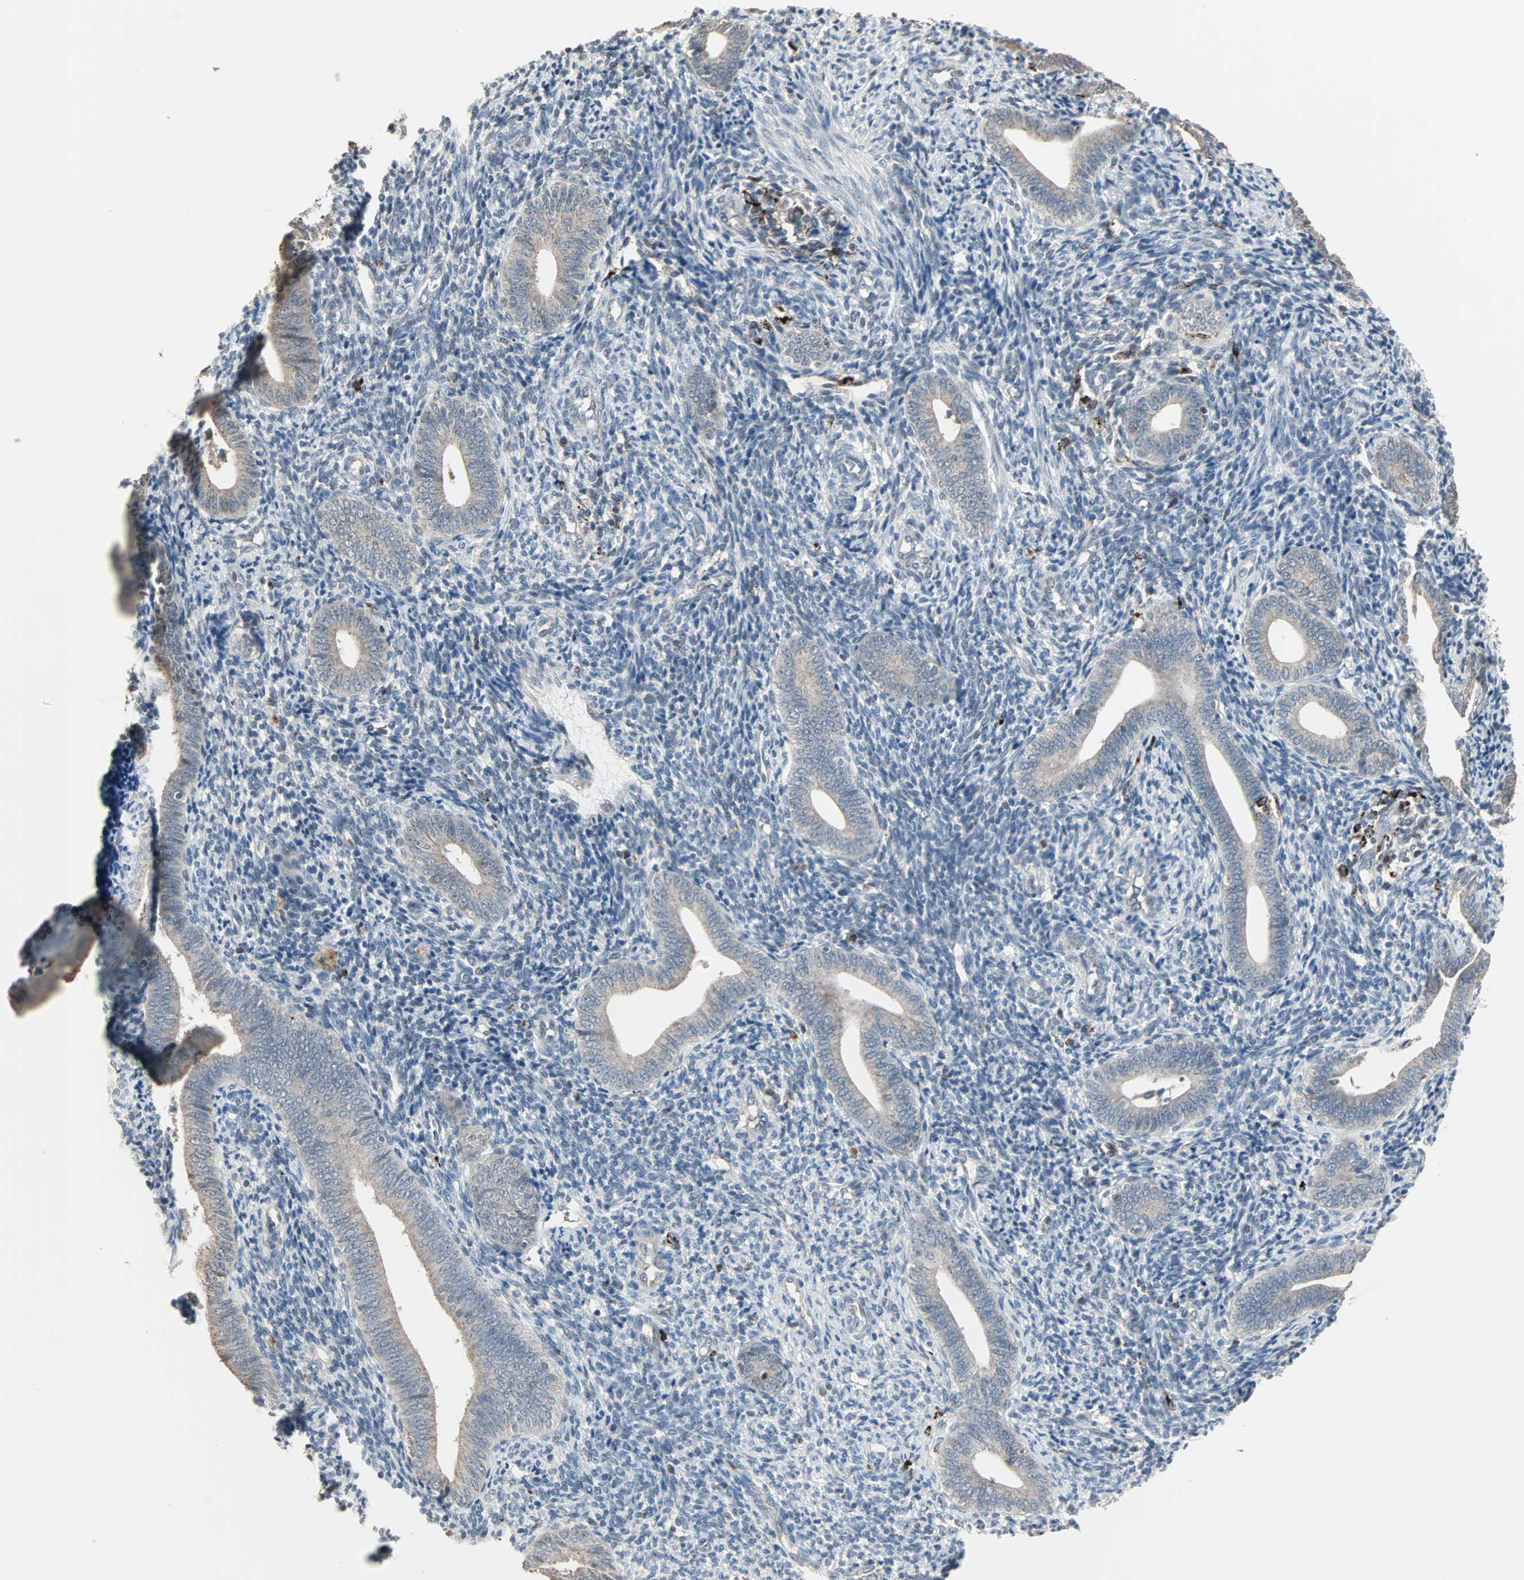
{"staining": {"intensity": "weak", "quantity": "25%-75%", "location": "cytoplasmic/membranous"}, "tissue": "endometrium", "cell_type": "Cells in endometrial stroma", "image_type": "normal", "snomed": [{"axis": "morphology", "description": "Normal tissue, NOS"}, {"axis": "topography", "description": "Uterus"}, {"axis": "topography", "description": "Endometrium"}], "caption": "Immunohistochemical staining of normal human endometrium demonstrates weak cytoplasmic/membranous protein staining in about 25%-75% of cells in endometrial stroma.", "gene": "KDM4A", "patient": {"sex": "female", "age": 33}}